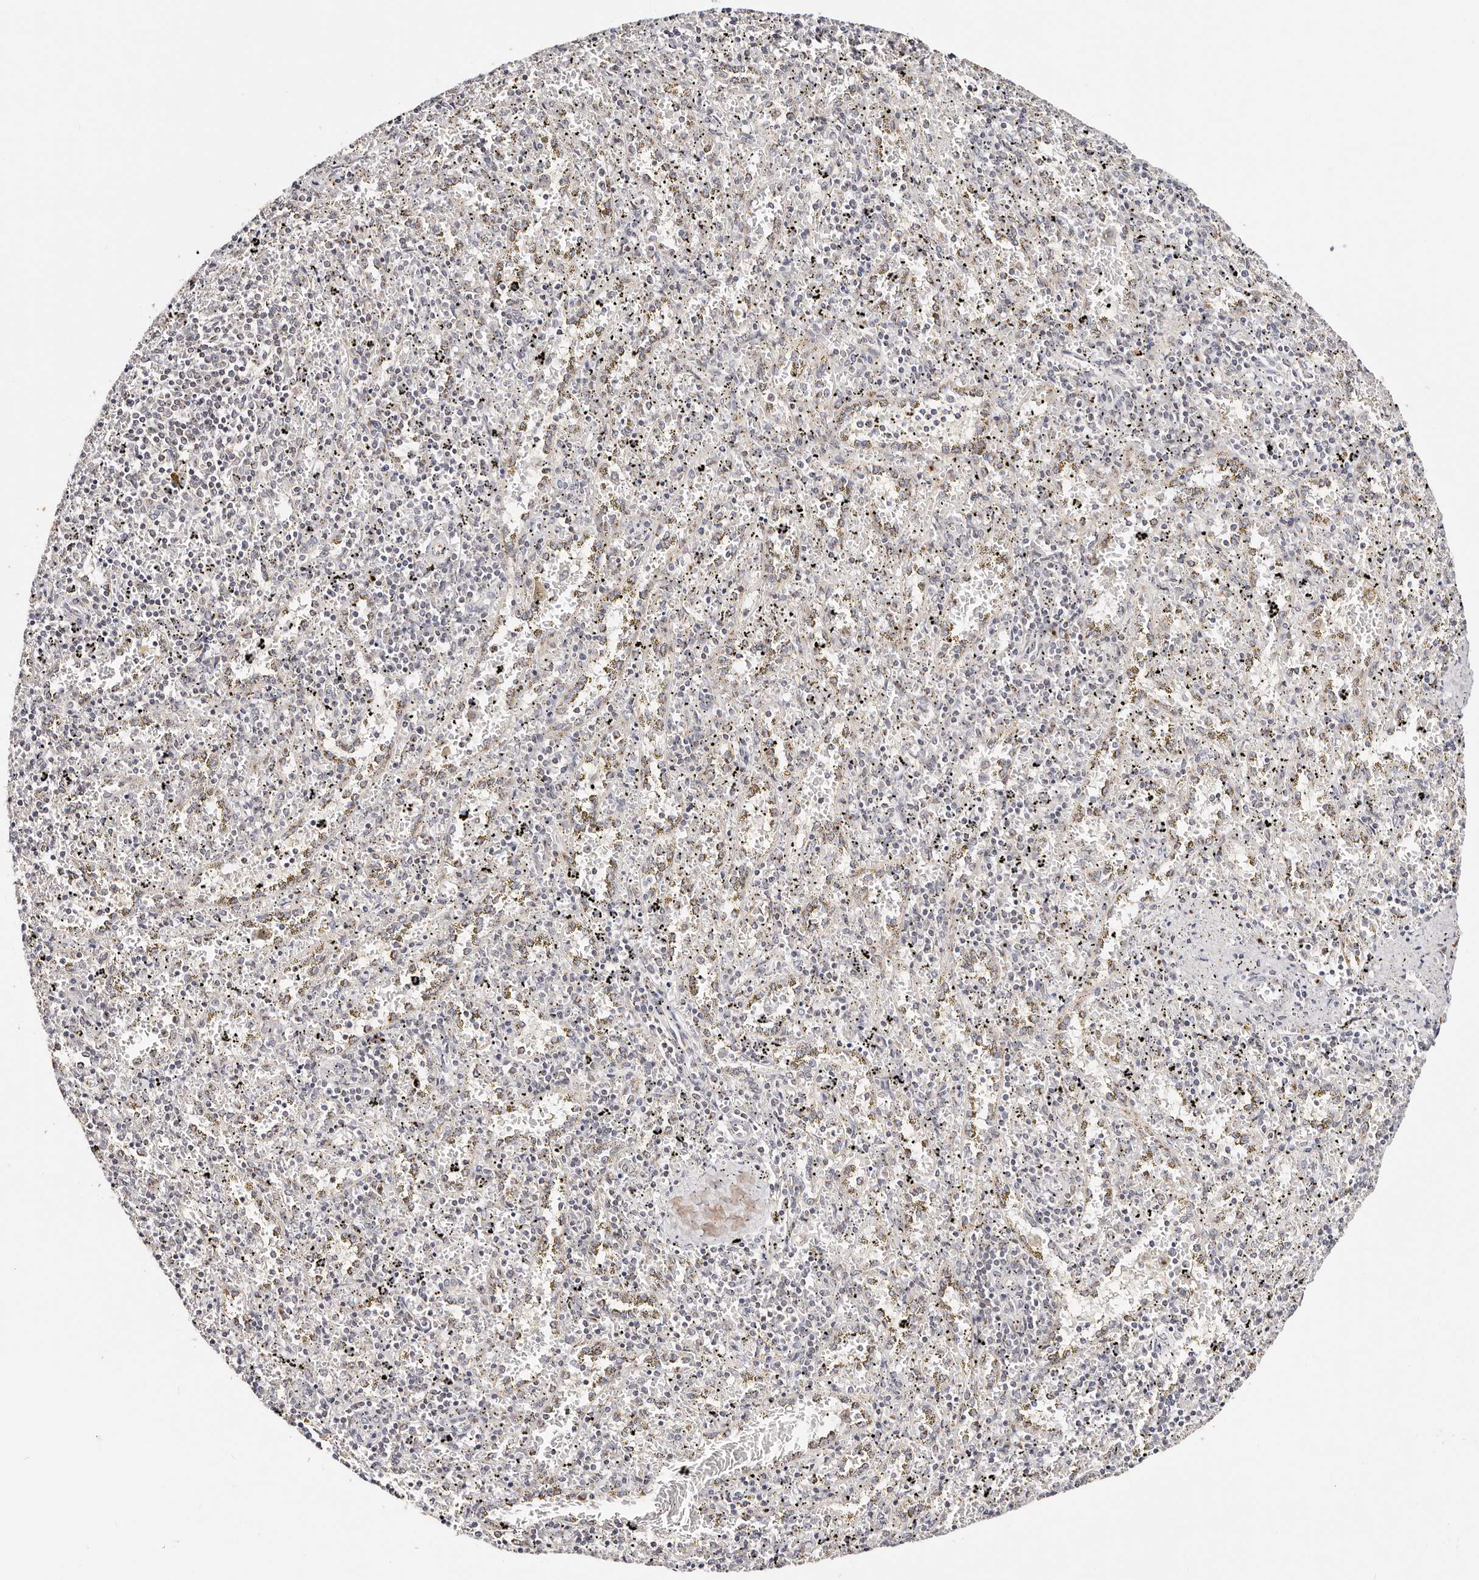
{"staining": {"intensity": "negative", "quantity": "none", "location": "none"}, "tissue": "spleen", "cell_type": "Cells in red pulp", "image_type": "normal", "snomed": [{"axis": "morphology", "description": "Normal tissue, NOS"}, {"axis": "topography", "description": "Spleen"}], "caption": "Immunohistochemical staining of benign human spleen displays no significant staining in cells in red pulp.", "gene": "VIPAS39", "patient": {"sex": "male", "age": 11}}